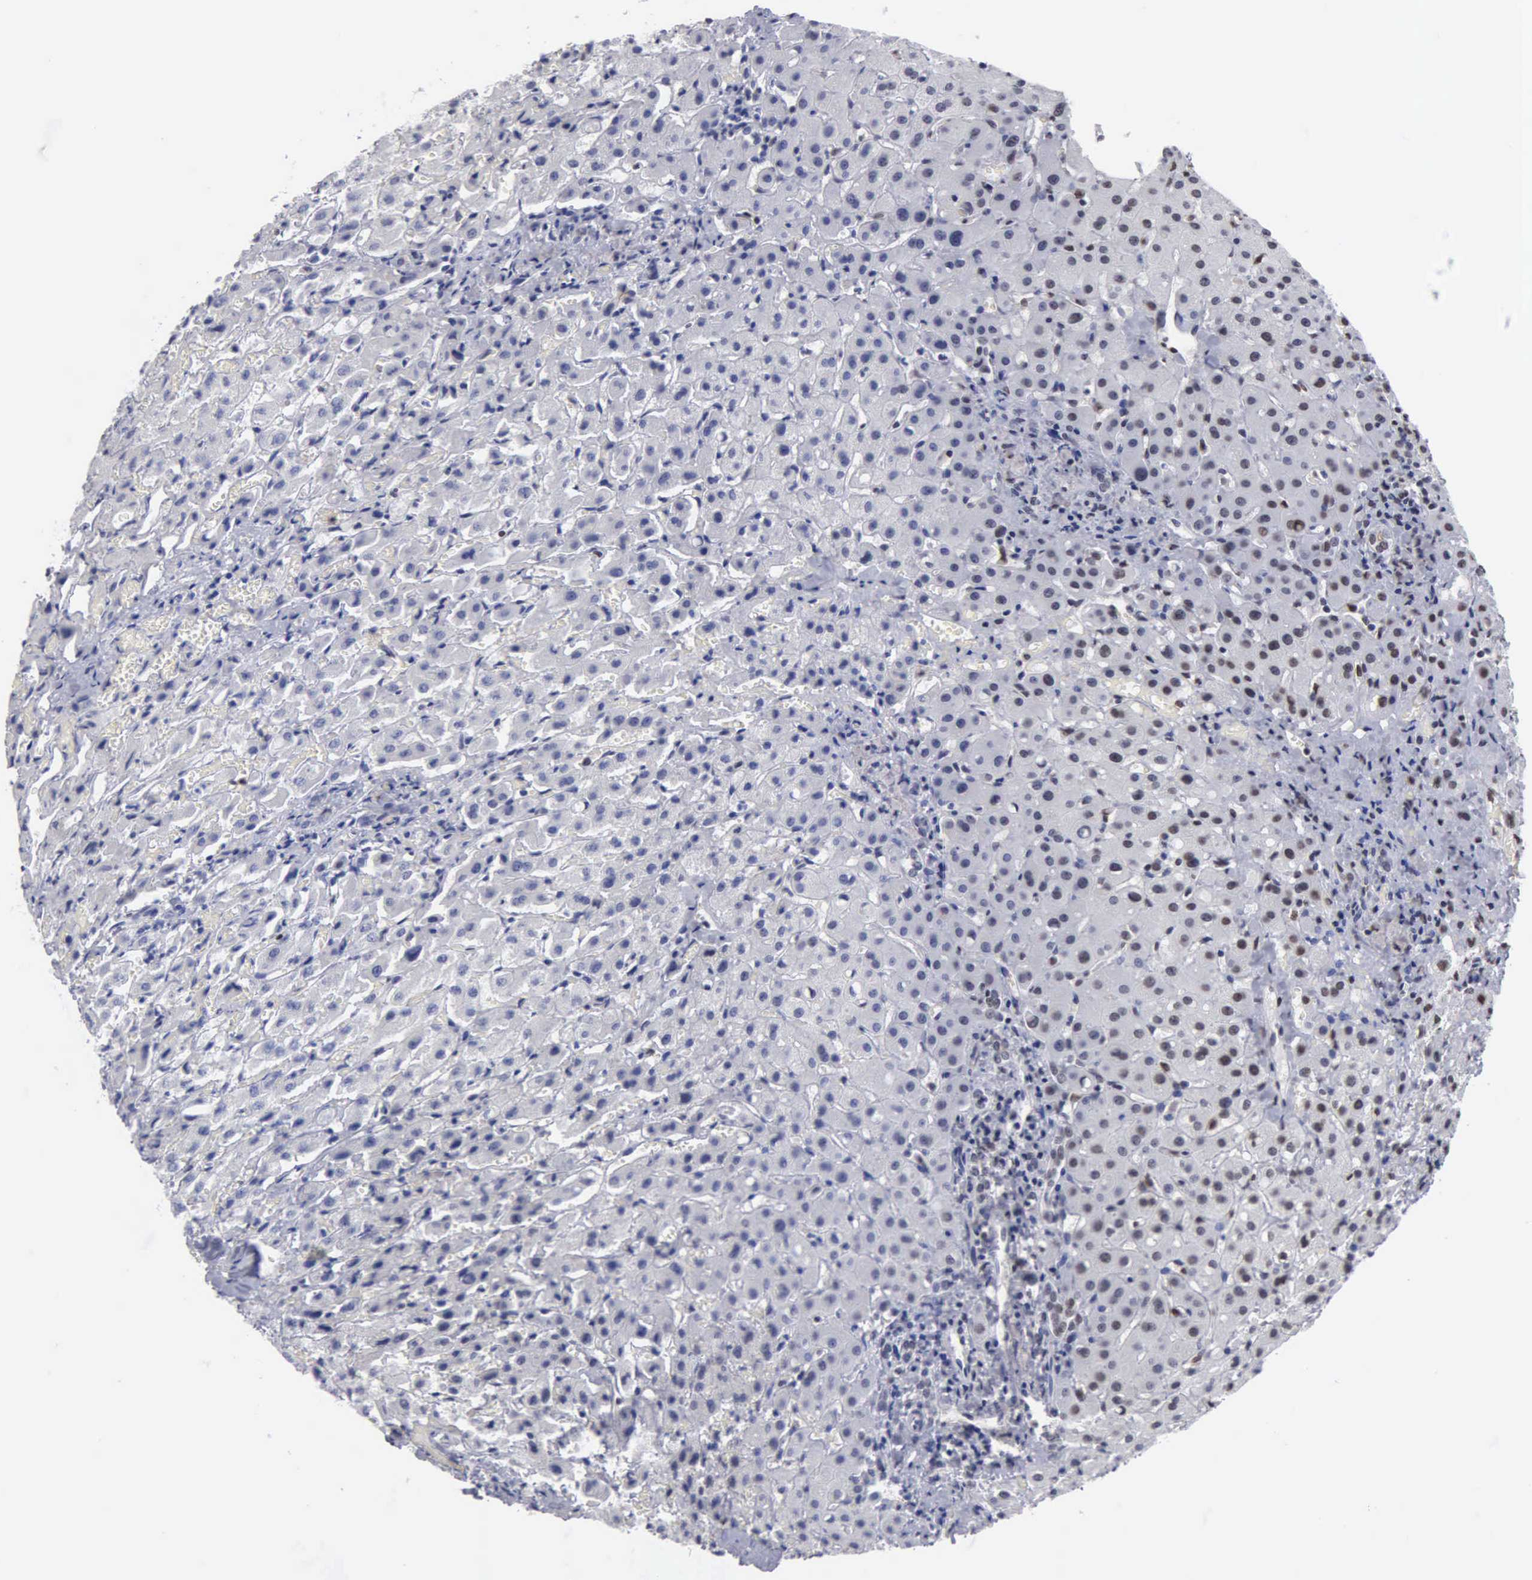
{"staining": {"intensity": "negative", "quantity": "none", "location": "none"}, "tissue": "liver", "cell_type": "Cholangiocytes", "image_type": "normal", "snomed": [{"axis": "morphology", "description": "Normal tissue, NOS"}, {"axis": "topography", "description": "Liver"}], "caption": "High magnification brightfield microscopy of benign liver stained with DAB (brown) and counterstained with hematoxylin (blue): cholangiocytes show no significant expression. Brightfield microscopy of IHC stained with DAB (3,3'-diaminobenzidine) (brown) and hematoxylin (blue), captured at high magnification.", "gene": "CCNG1", "patient": {"sex": "female", "age": 27}}